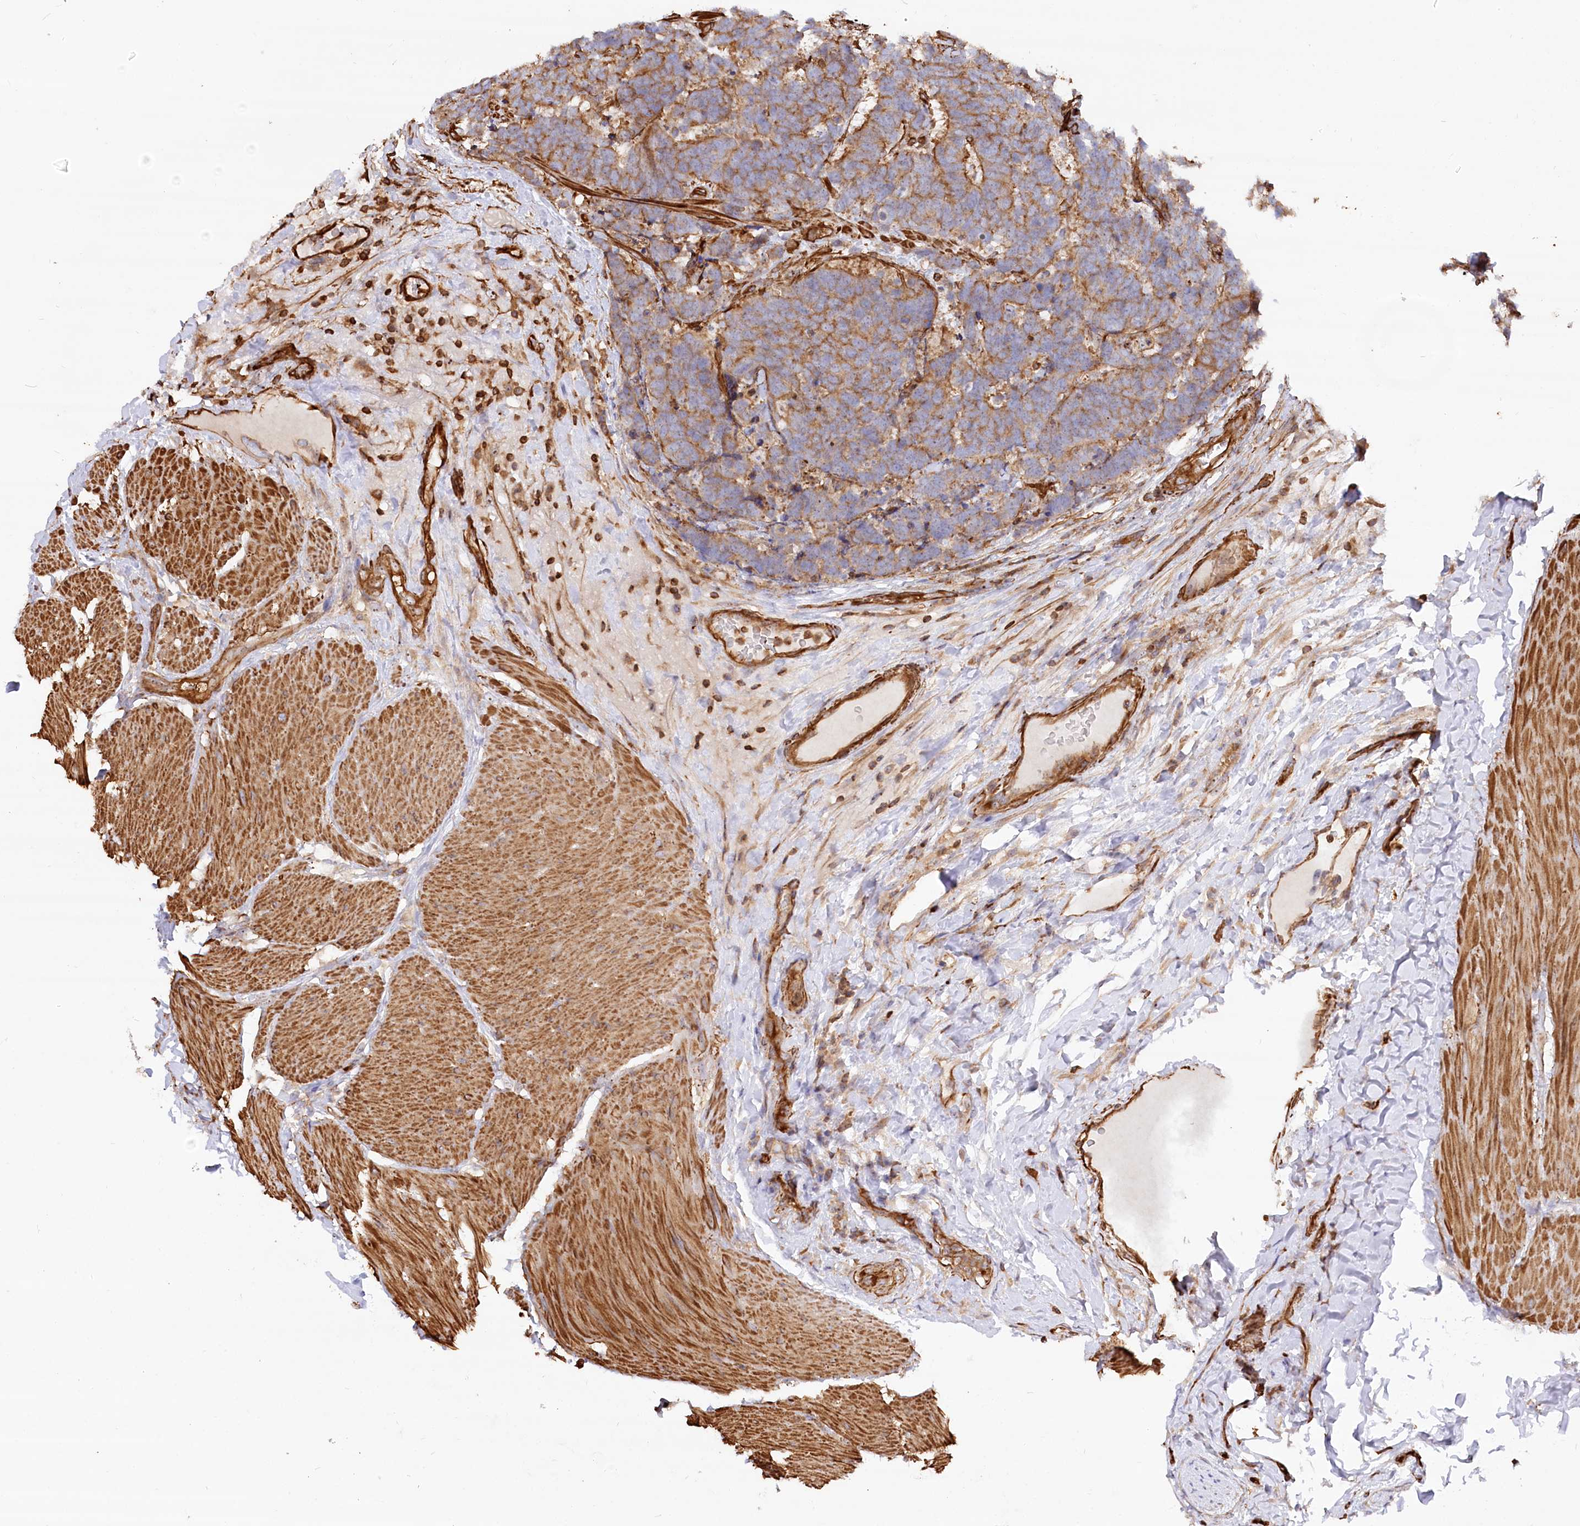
{"staining": {"intensity": "moderate", "quantity": "25%-75%", "location": "cytoplasmic/membranous"}, "tissue": "carcinoid", "cell_type": "Tumor cells", "image_type": "cancer", "snomed": [{"axis": "morphology", "description": "Carcinoma, NOS"}, {"axis": "morphology", "description": "Carcinoid, malignant, NOS"}, {"axis": "topography", "description": "Urinary bladder"}], "caption": "A brown stain shows moderate cytoplasmic/membranous staining of a protein in malignant carcinoid tumor cells. (Stains: DAB in brown, nuclei in blue, Microscopy: brightfield microscopy at high magnification).", "gene": "WDR36", "patient": {"sex": "male", "age": 57}}